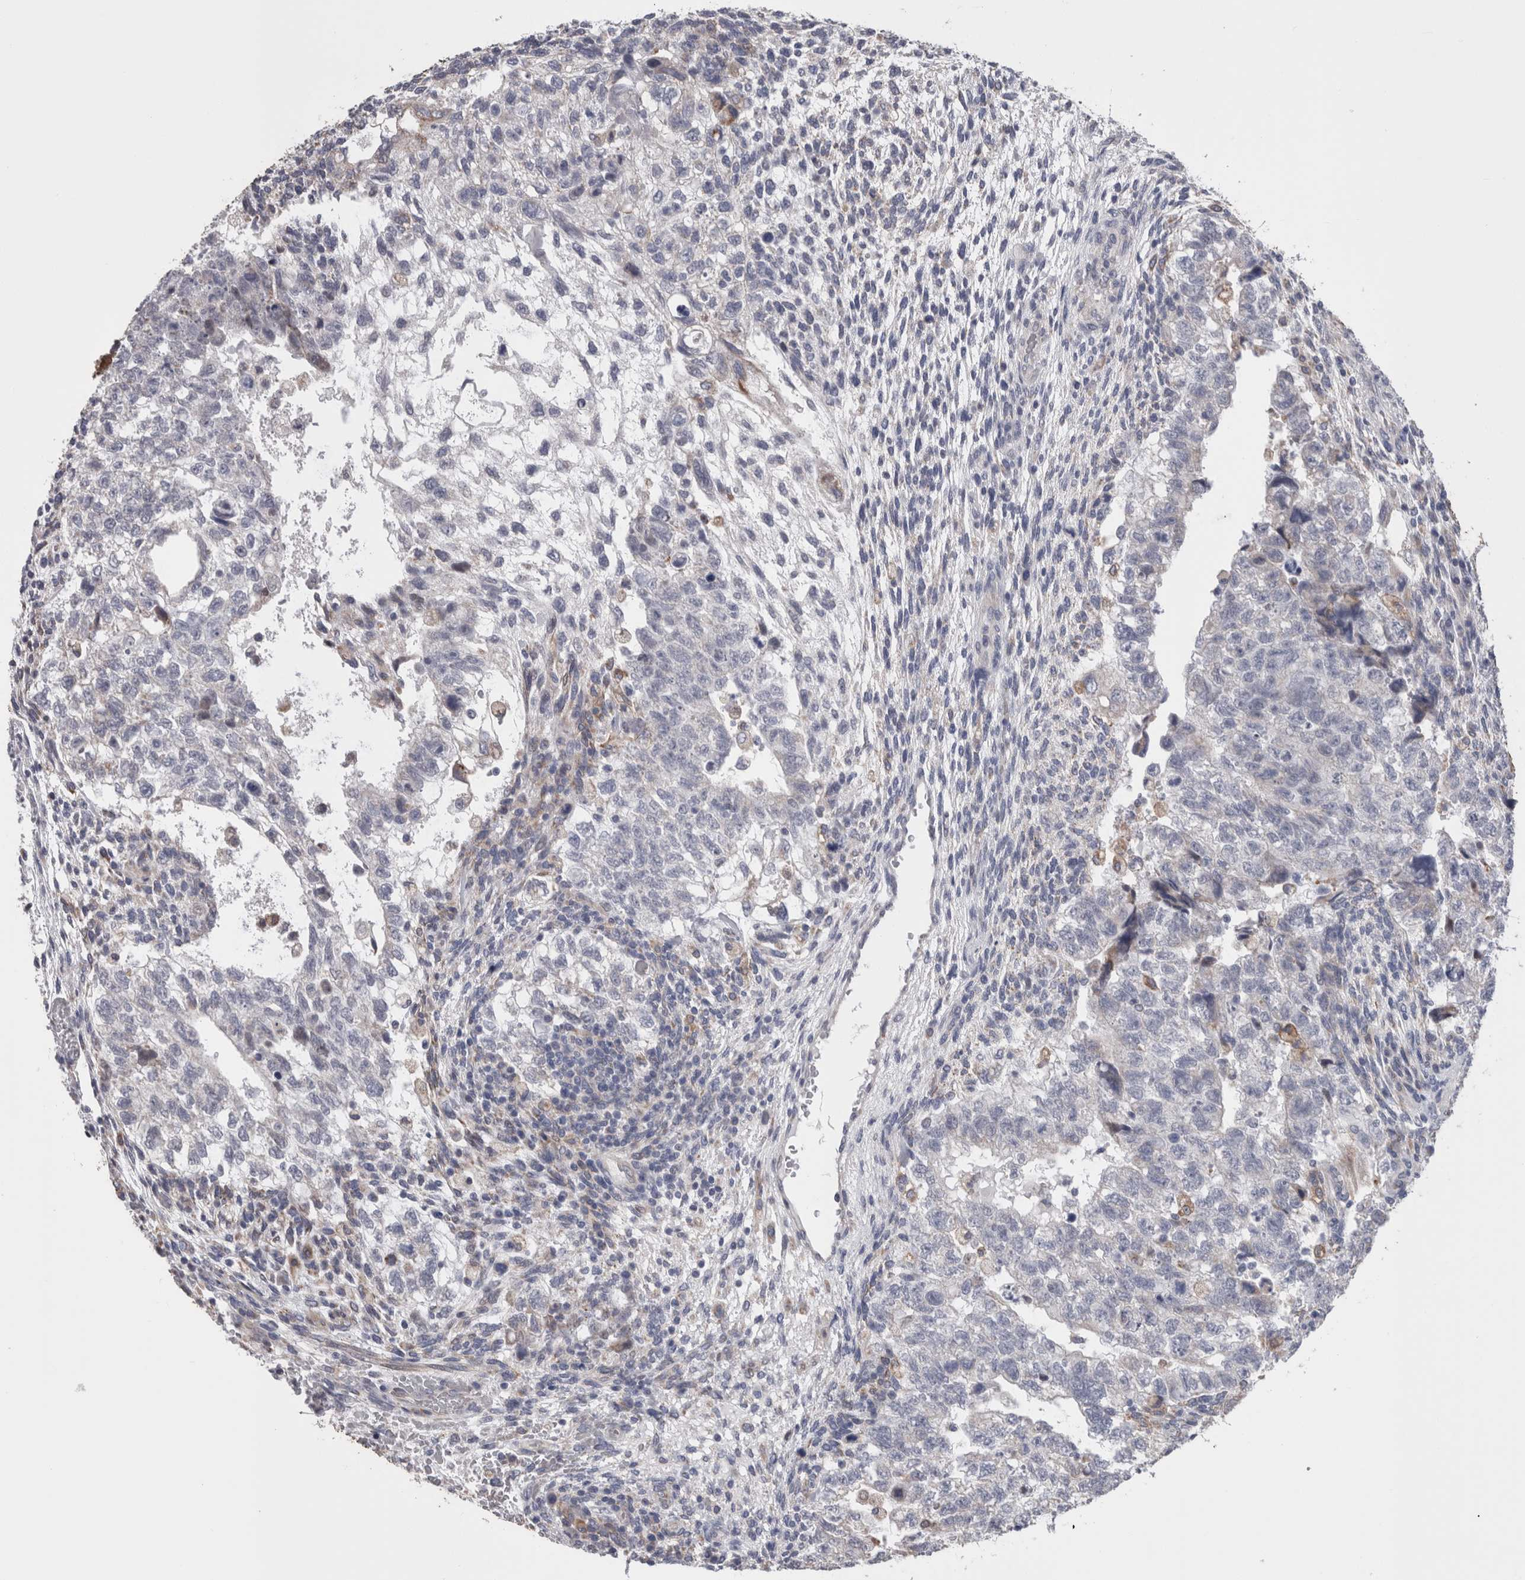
{"staining": {"intensity": "negative", "quantity": "none", "location": "none"}, "tissue": "testis cancer", "cell_type": "Tumor cells", "image_type": "cancer", "snomed": [{"axis": "morphology", "description": "Carcinoma, Embryonal, NOS"}, {"axis": "topography", "description": "Testis"}], "caption": "Protein analysis of embryonal carcinoma (testis) reveals no significant staining in tumor cells.", "gene": "GDAP1", "patient": {"sex": "male", "age": 36}}